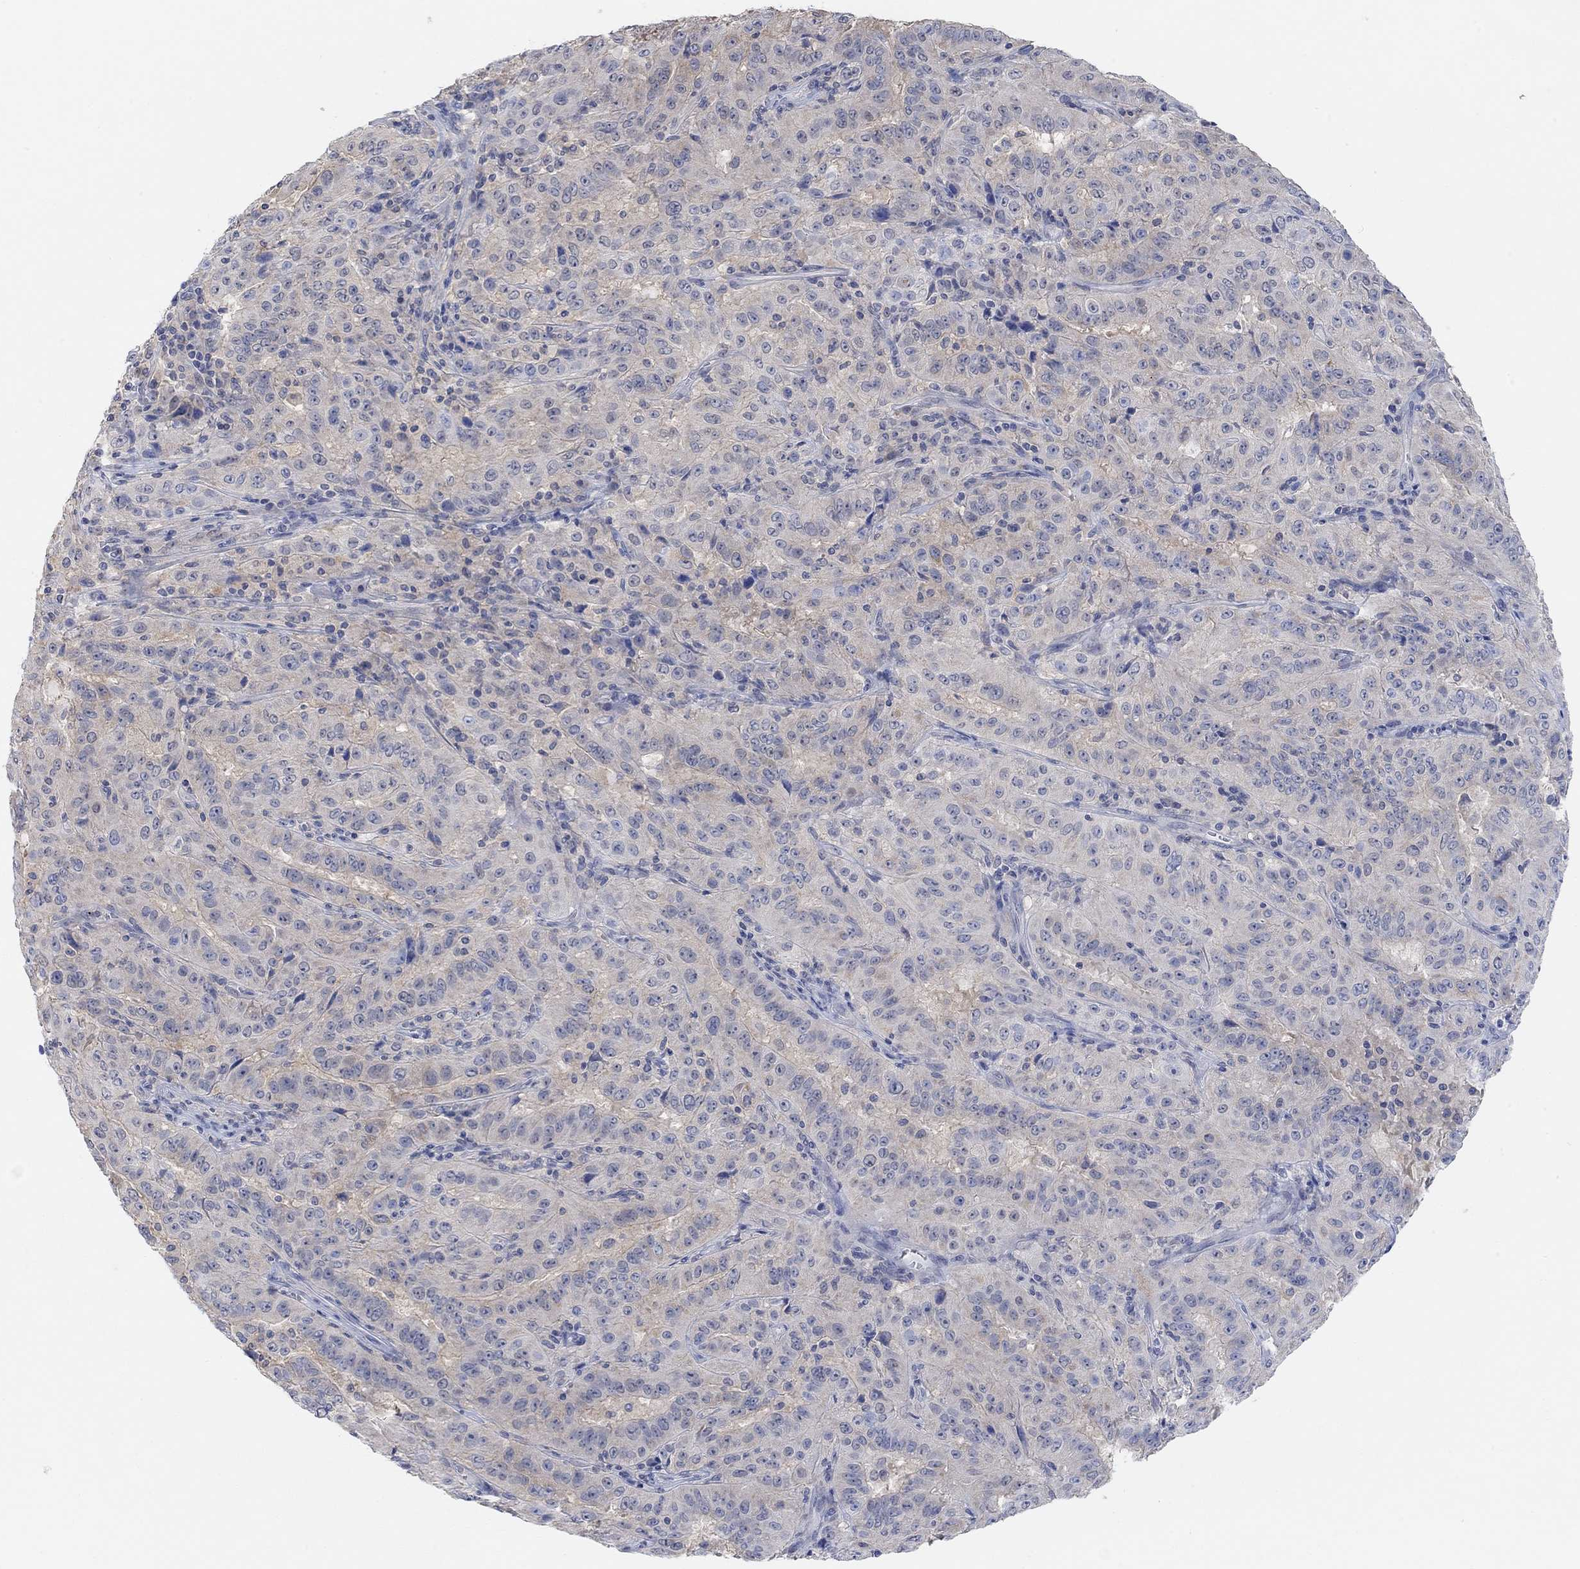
{"staining": {"intensity": "weak", "quantity": "<25%", "location": "cytoplasmic/membranous"}, "tissue": "pancreatic cancer", "cell_type": "Tumor cells", "image_type": "cancer", "snomed": [{"axis": "morphology", "description": "Adenocarcinoma, NOS"}, {"axis": "topography", "description": "Pancreas"}], "caption": "Immunohistochemical staining of human pancreatic cancer reveals no significant positivity in tumor cells. (Immunohistochemistry, brightfield microscopy, high magnification).", "gene": "RIMS1", "patient": {"sex": "male", "age": 63}}